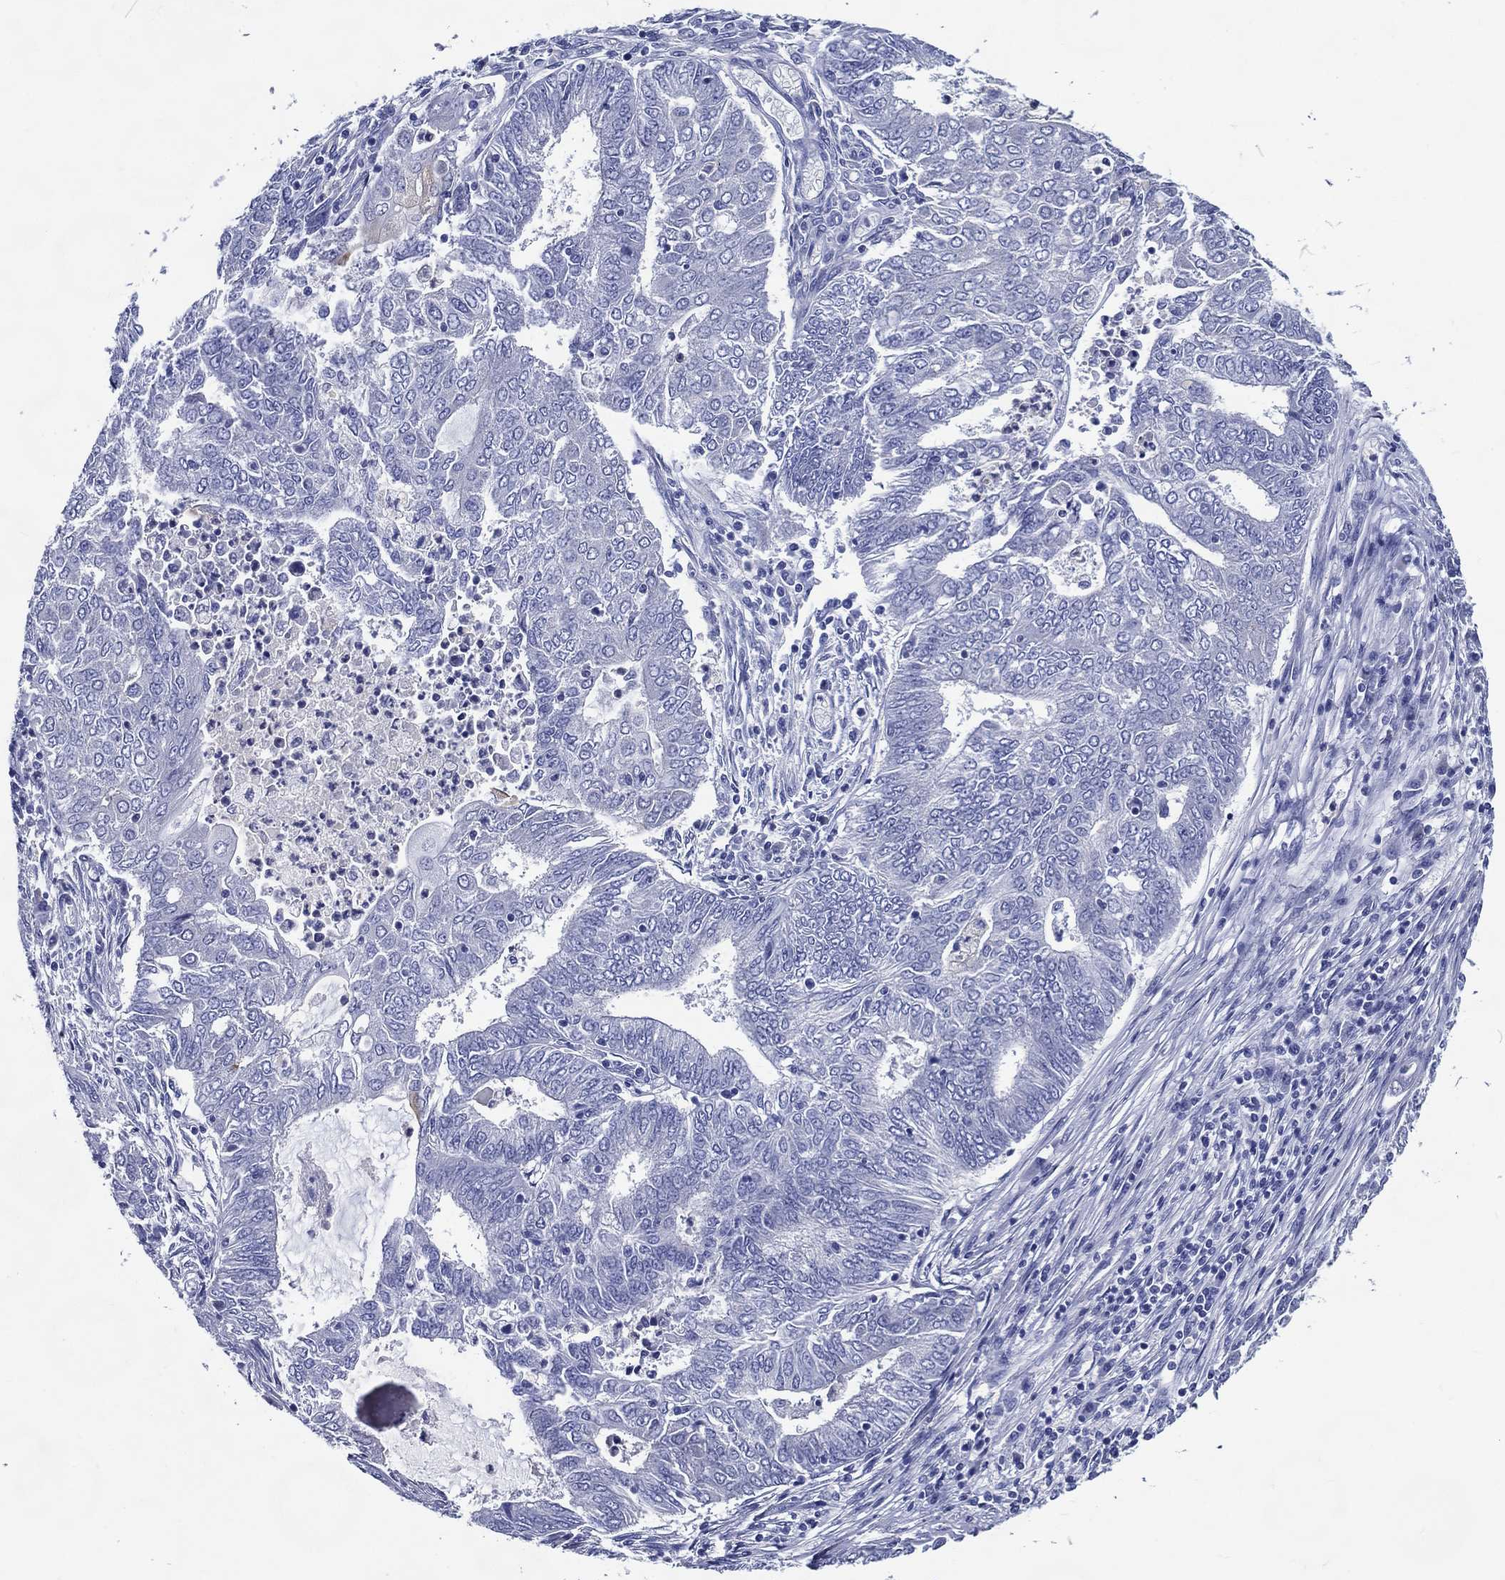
{"staining": {"intensity": "negative", "quantity": "none", "location": "none"}, "tissue": "endometrial cancer", "cell_type": "Tumor cells", "image_type": "cancer", "snomed": [{"axis": "morphology", "description": "Adenocarcinoma, NOS"}, {"axis": "topography", "description": "Endometrium"}], "caption": "Histopathology image shows no significant protein staining in tumor cells of endometrial cancer.", "gene": "ACE2", "patient": {"sex": "female", "age": 62}}